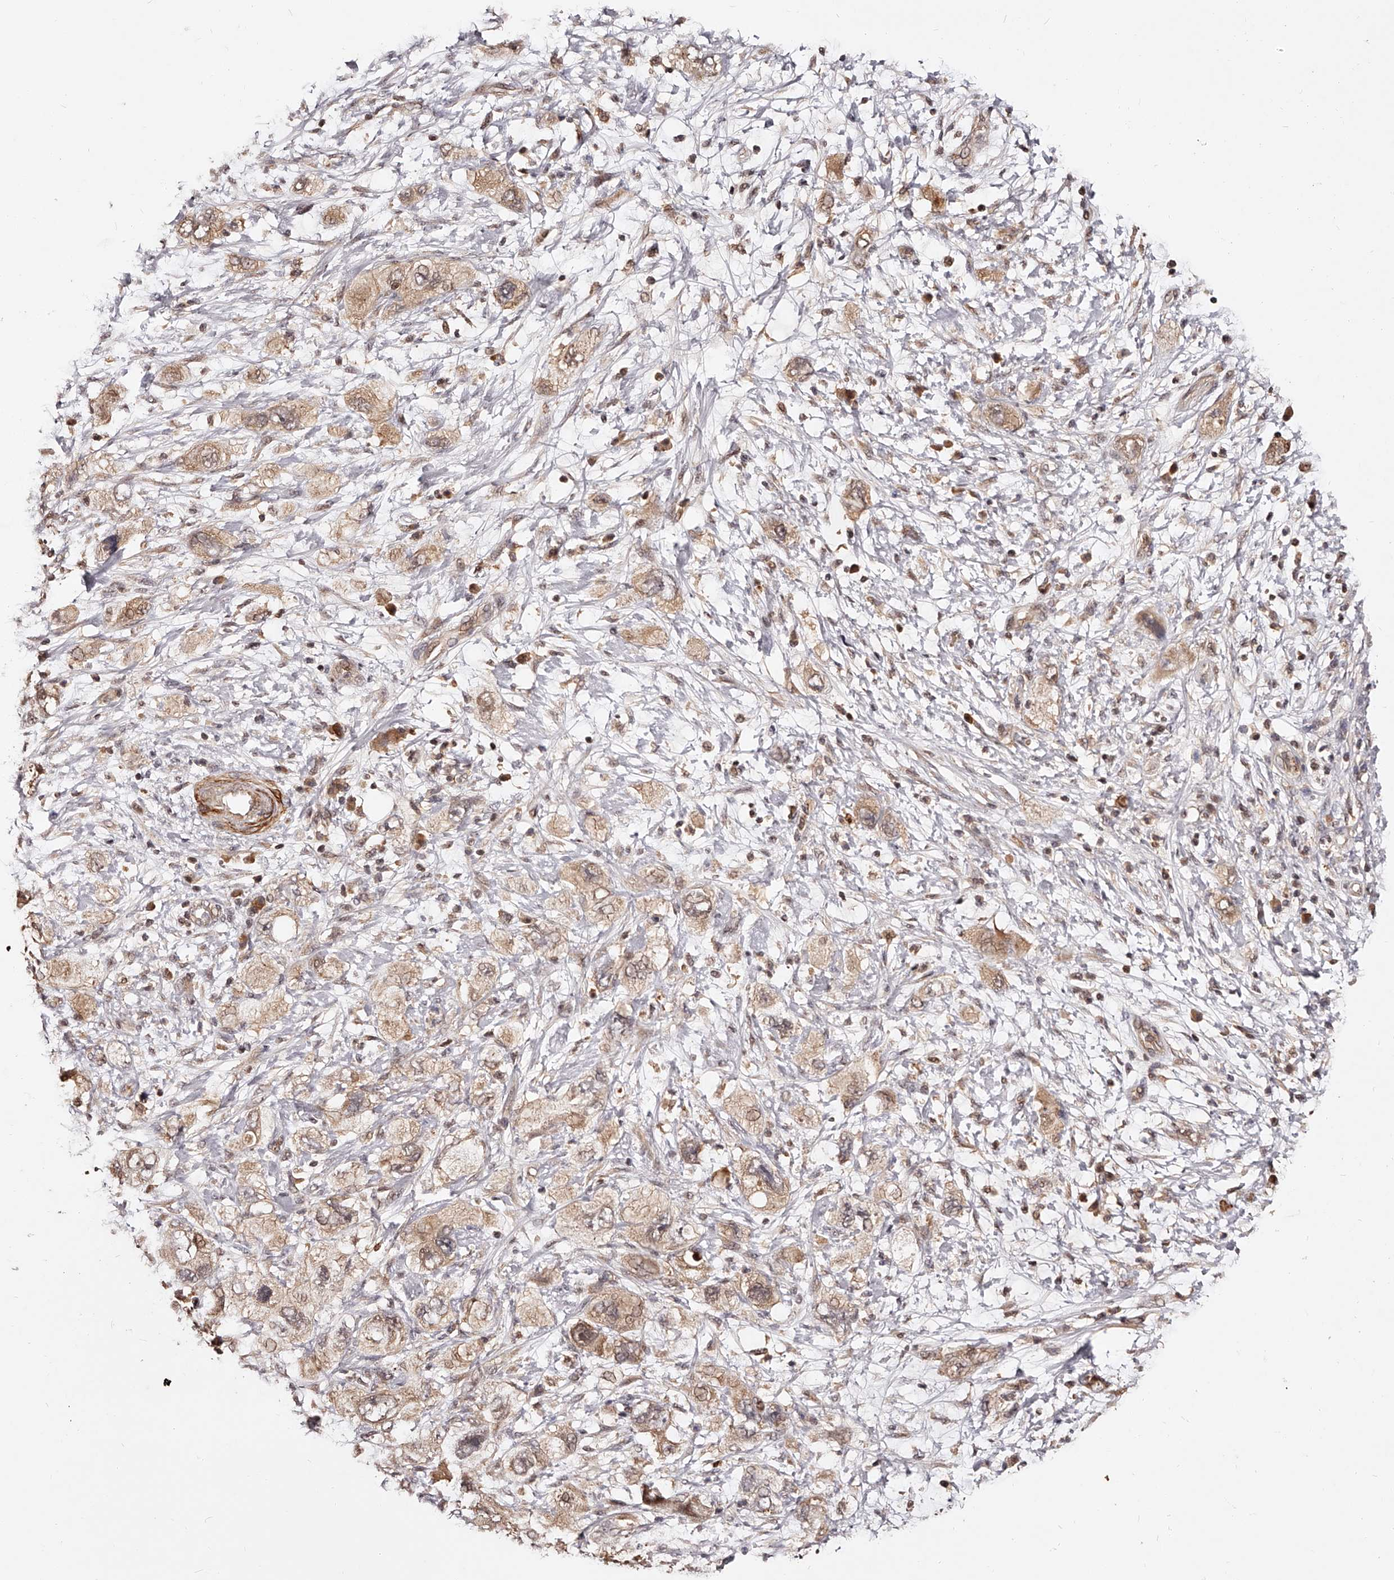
{"staining": {"intensity": "weak", "quantity": ">75%", "location": "cytoplasmic/membranous,nuclear"}, "tissue": "pancreatic cancer", "cell_type": "Tumor cells", "image_type": "cancer", "snomed": [{"axis": "morphology", "description": "Adenocarcinoma, NOS"}, {"axis": "topography", "description": "Pancreas"}], "caption": "High-magnification brightfield microscopy of adenocarcinoma (pancreatic) stained with DAB (3,3'-diaminobenzidine) (brown) and counterstained with hematoxylin (blue). tumor cells exhibit weak cytoplasmic/membranous and nuclear expression is seen in about>75% of cells. Immunohistochemistry stains the protein in brown and the nuclei are stained blue.", "gene": "CUL7", "patient": {"sex": "female", "age": 73}}